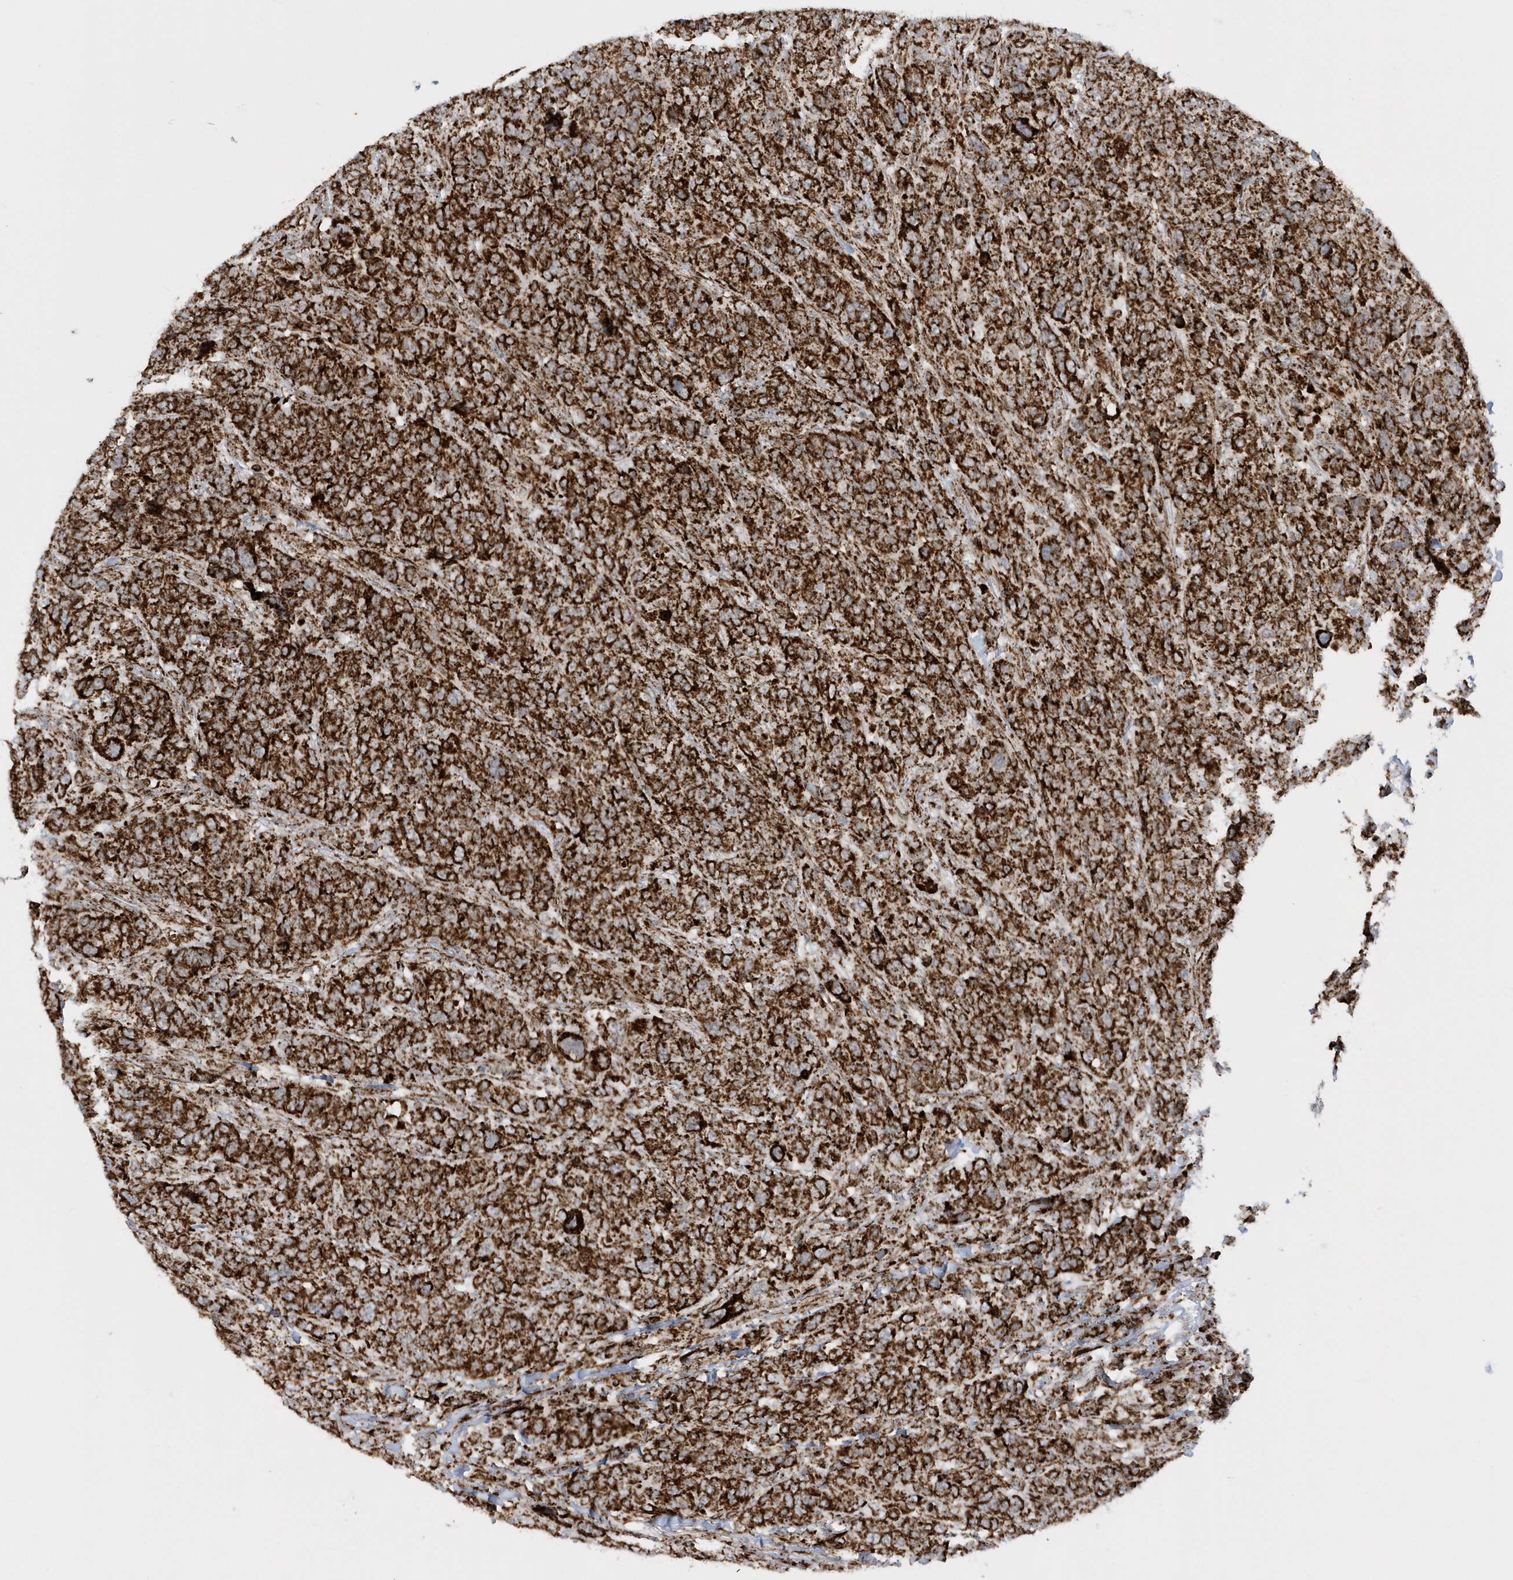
{"staining": {"intensity": "strong", "quantity": ">75%", "location": "cytoplasmic/membranous"}, "tissue": "breast cancer", "cell_type": "Tumor cells", "image_type": "cancer", "snomed": [{"axis": "morphology", "description": "Duct carcinoma"}, {"axis": "topography", "description": "Breast"}], "caption": "Breast cancer (infiltrating ductal carcinoma) stained with immunohistochemistry (IHC) exhibits strong cytoplasmic/membranous positivity in approximately >75% of tumor cells. The protein of interest is stained brown, and the nuclei are stained in blue (DAB IHC with brightfield microscopy, high magnification).", "gene": "CRY2", "patient": {"sex": "female", "age": 37}}